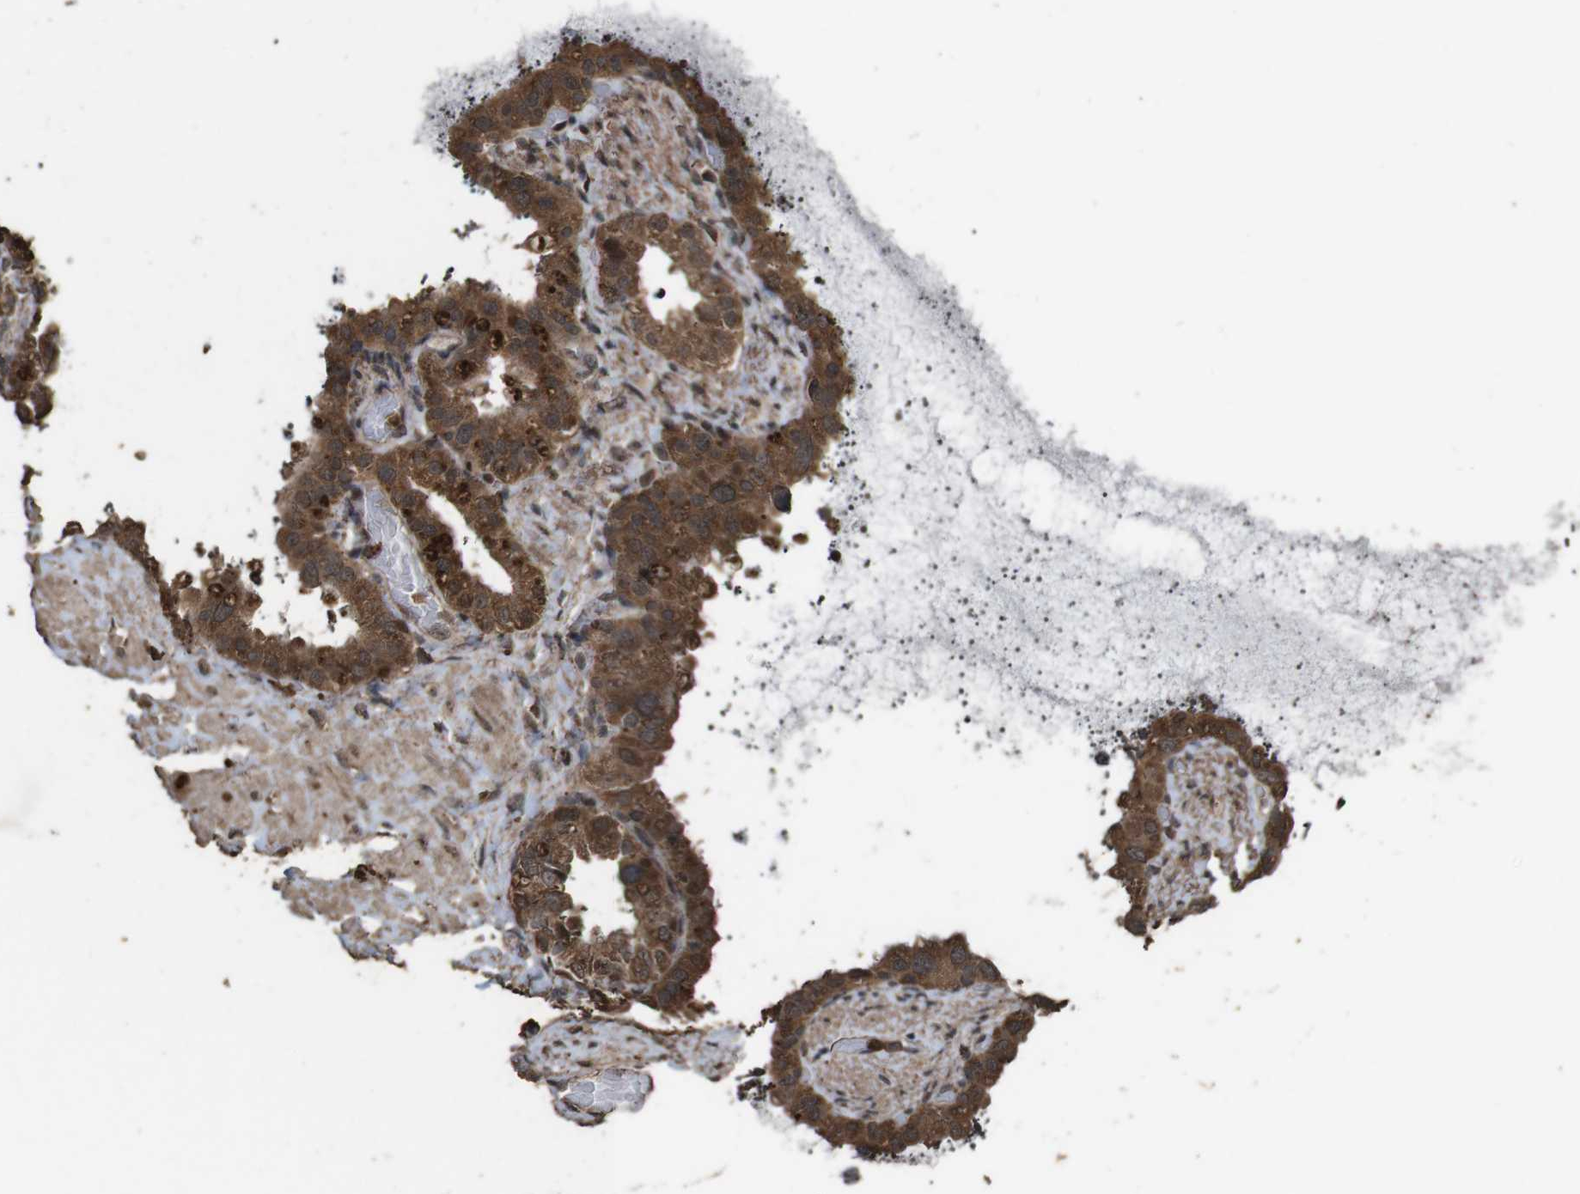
{"staining": {"intensity": "moderate", "quantity": ">75%", "location": "cytoplasmic/membranous"}, "tissue": "seminal vesicle", "cell_type": "Glandular cells", "image_type": "normal", "snomed": [{"axis": "morphology", "description": "Normal tissue, NOS"}, {"axis": "topography", "description": "Seminal veicle"}], "caption": "Immunohistochemistry (IHC) image of benign seminal vesicle stained for a protein (brown), which shows medium levels of moderate cytoplasmic/membranous expression in approximately >75% of glandular cells.", "gene": "RRAS2", "patient": {"sex": "male", "age": 68}}